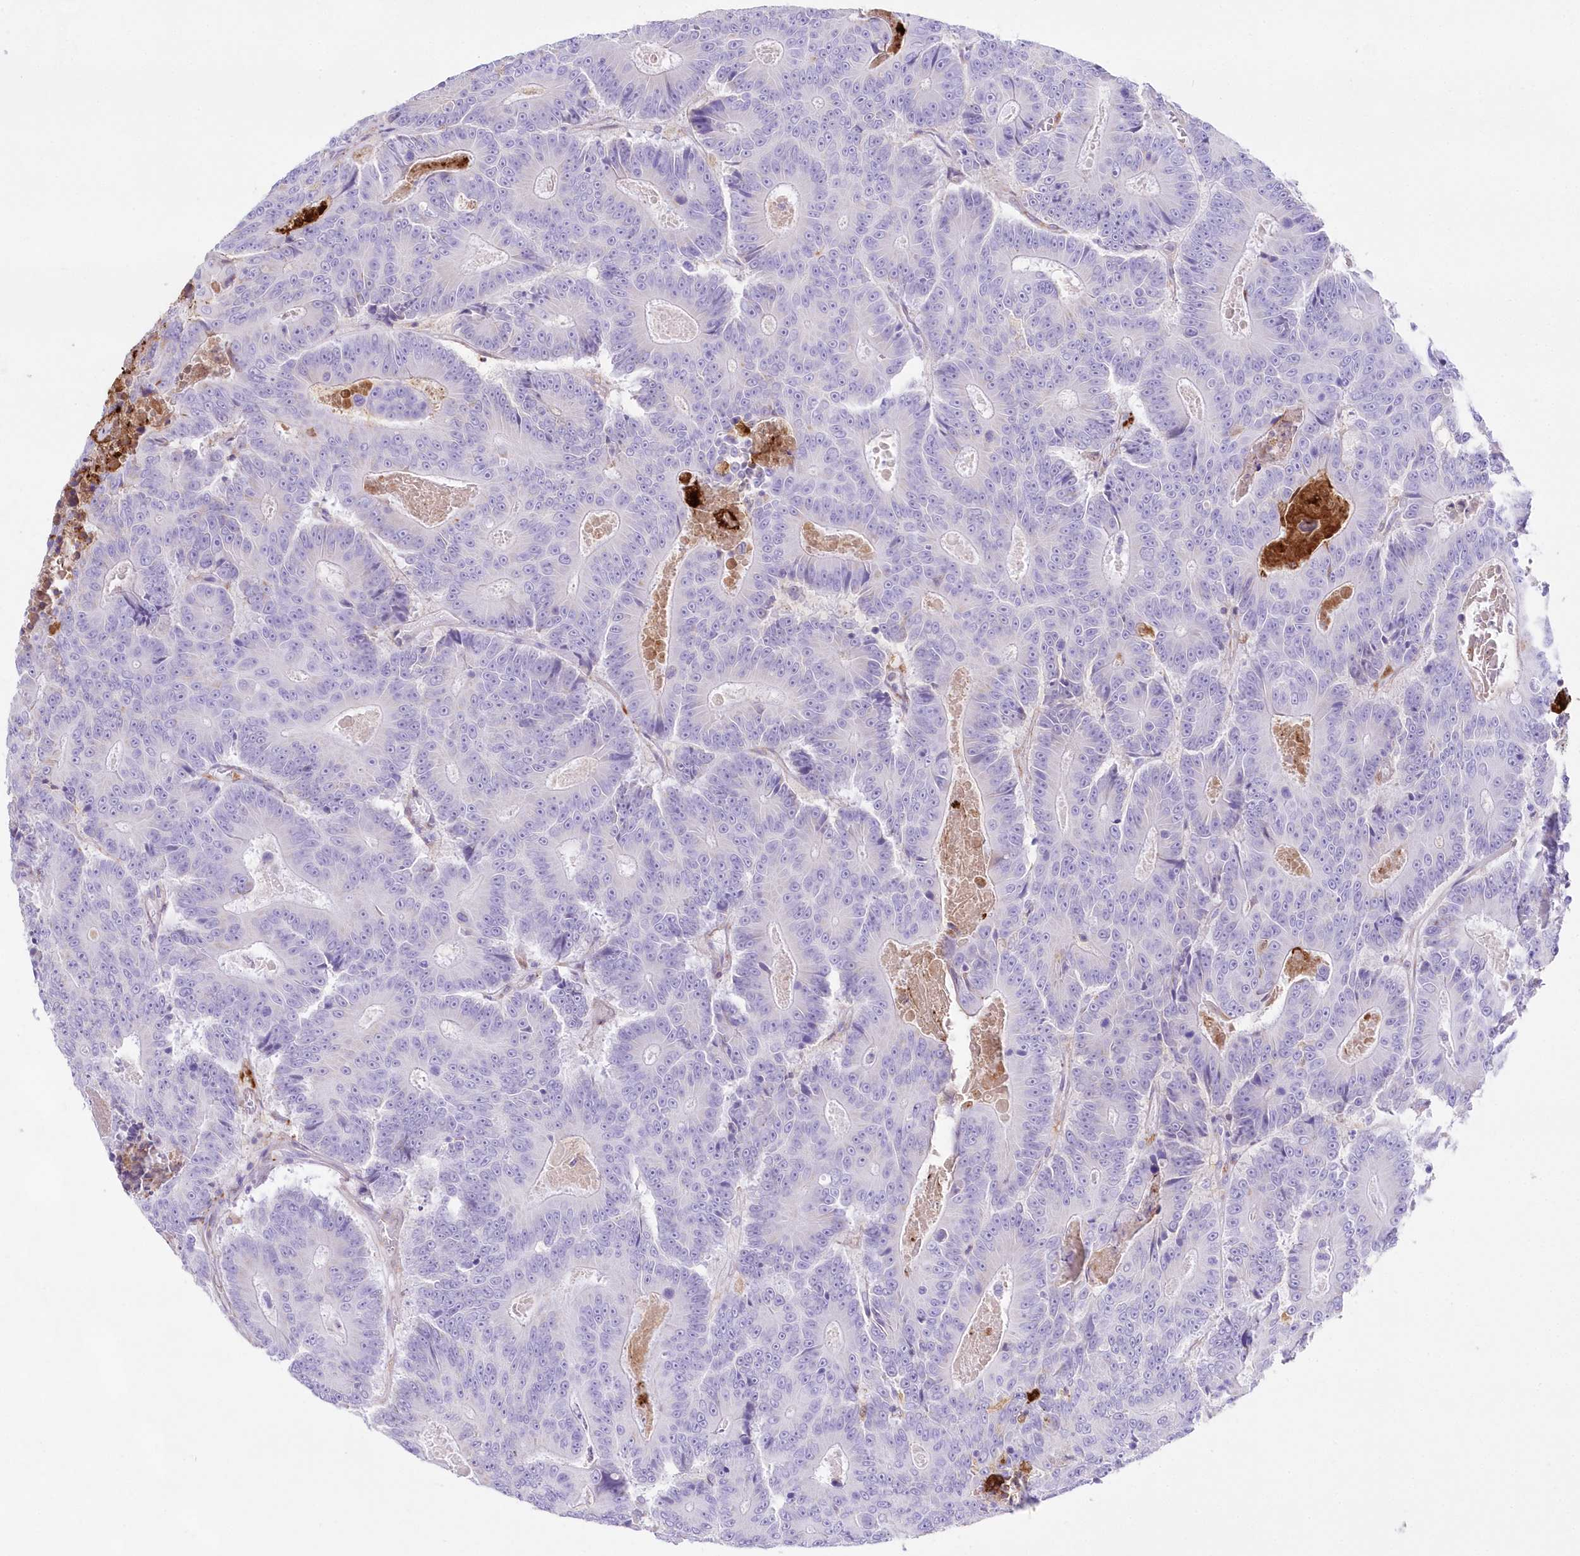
{"staining": {"intensity": "negative", "quantity": "none", "location": "none"}, "tissue": "colorectal cancer", "cell_type": "Tumor cells", "image_type": "cancer", "snomed": [{"axis": "morphology", "description": "Adenocarcinoma, NOS"}, {"axis": "topography", "description": "Colon"}], "caption": "IHC photomicrograph of colorectal cancer stained for a protein (brown), which shows no positivity in tumor cells. (Immunohistochemistry (ihc), brightfield microscopy, high magnification).", "gene": "DNAJC19", "patient": {"sex": "male", "age": 83}}